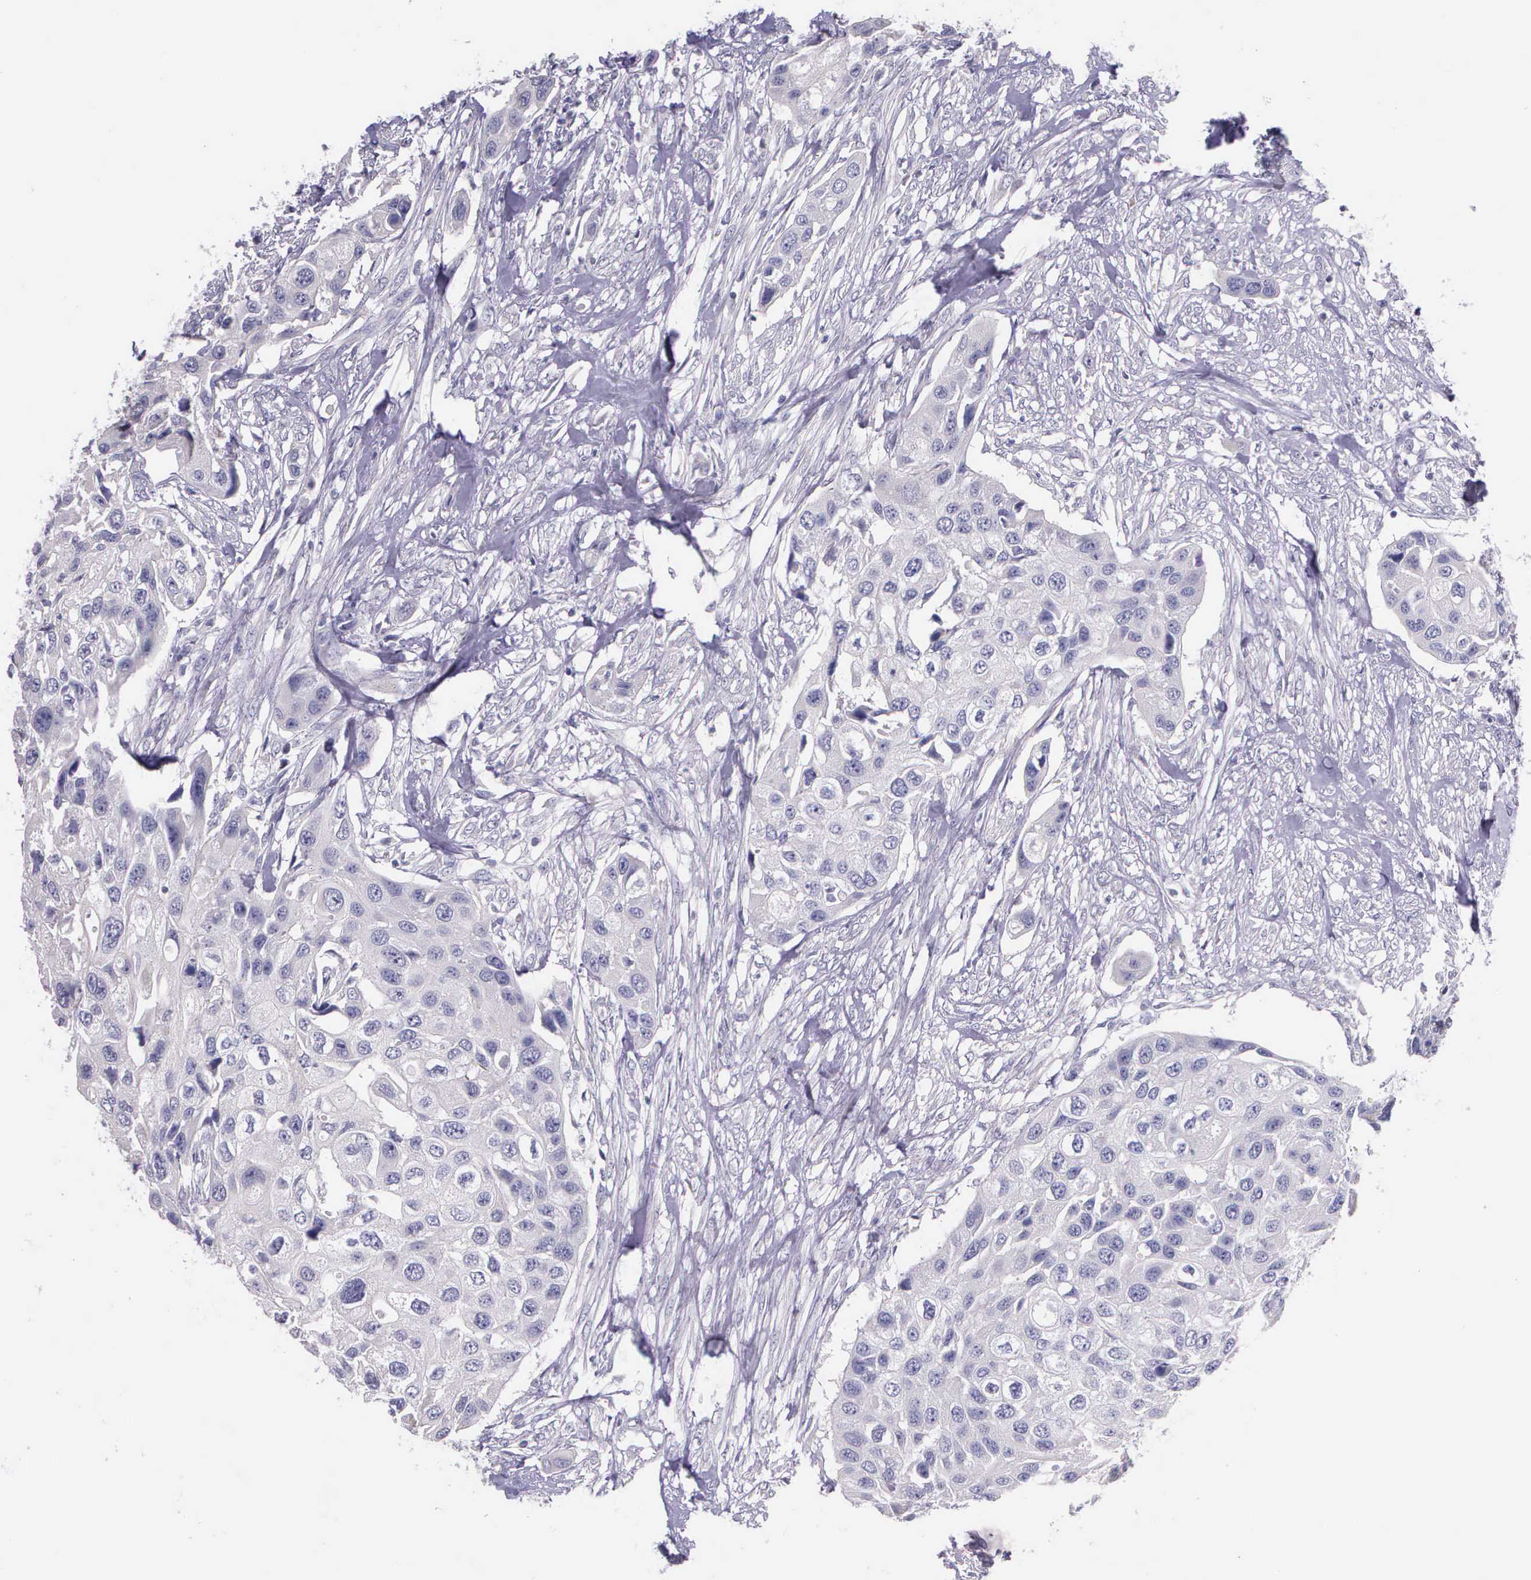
{"staining": {"intensity": "negative", "quantity": "none", "location": "none"}, "tissue": "urothelial cancer", "cell_type": "Tumor cells", "image_type": "cancer", "snomed": [{"axis": "morphology", "description": "Urothelial carcinoma, High grade"}, {"axis": "topography", "description": "Urinary bladder"}], "caption": "A high-resolution micrograph shows immunohistochemistry staining of high-grade urothelial carcinoma, which exhibits no significant staining in tumor cells. The staining is performed using DAB brown chromogen with nuclei counter-stained in using hematoxylin.", "gene": "THSD7A", "patient": {"sex": "male", "age": 55}}